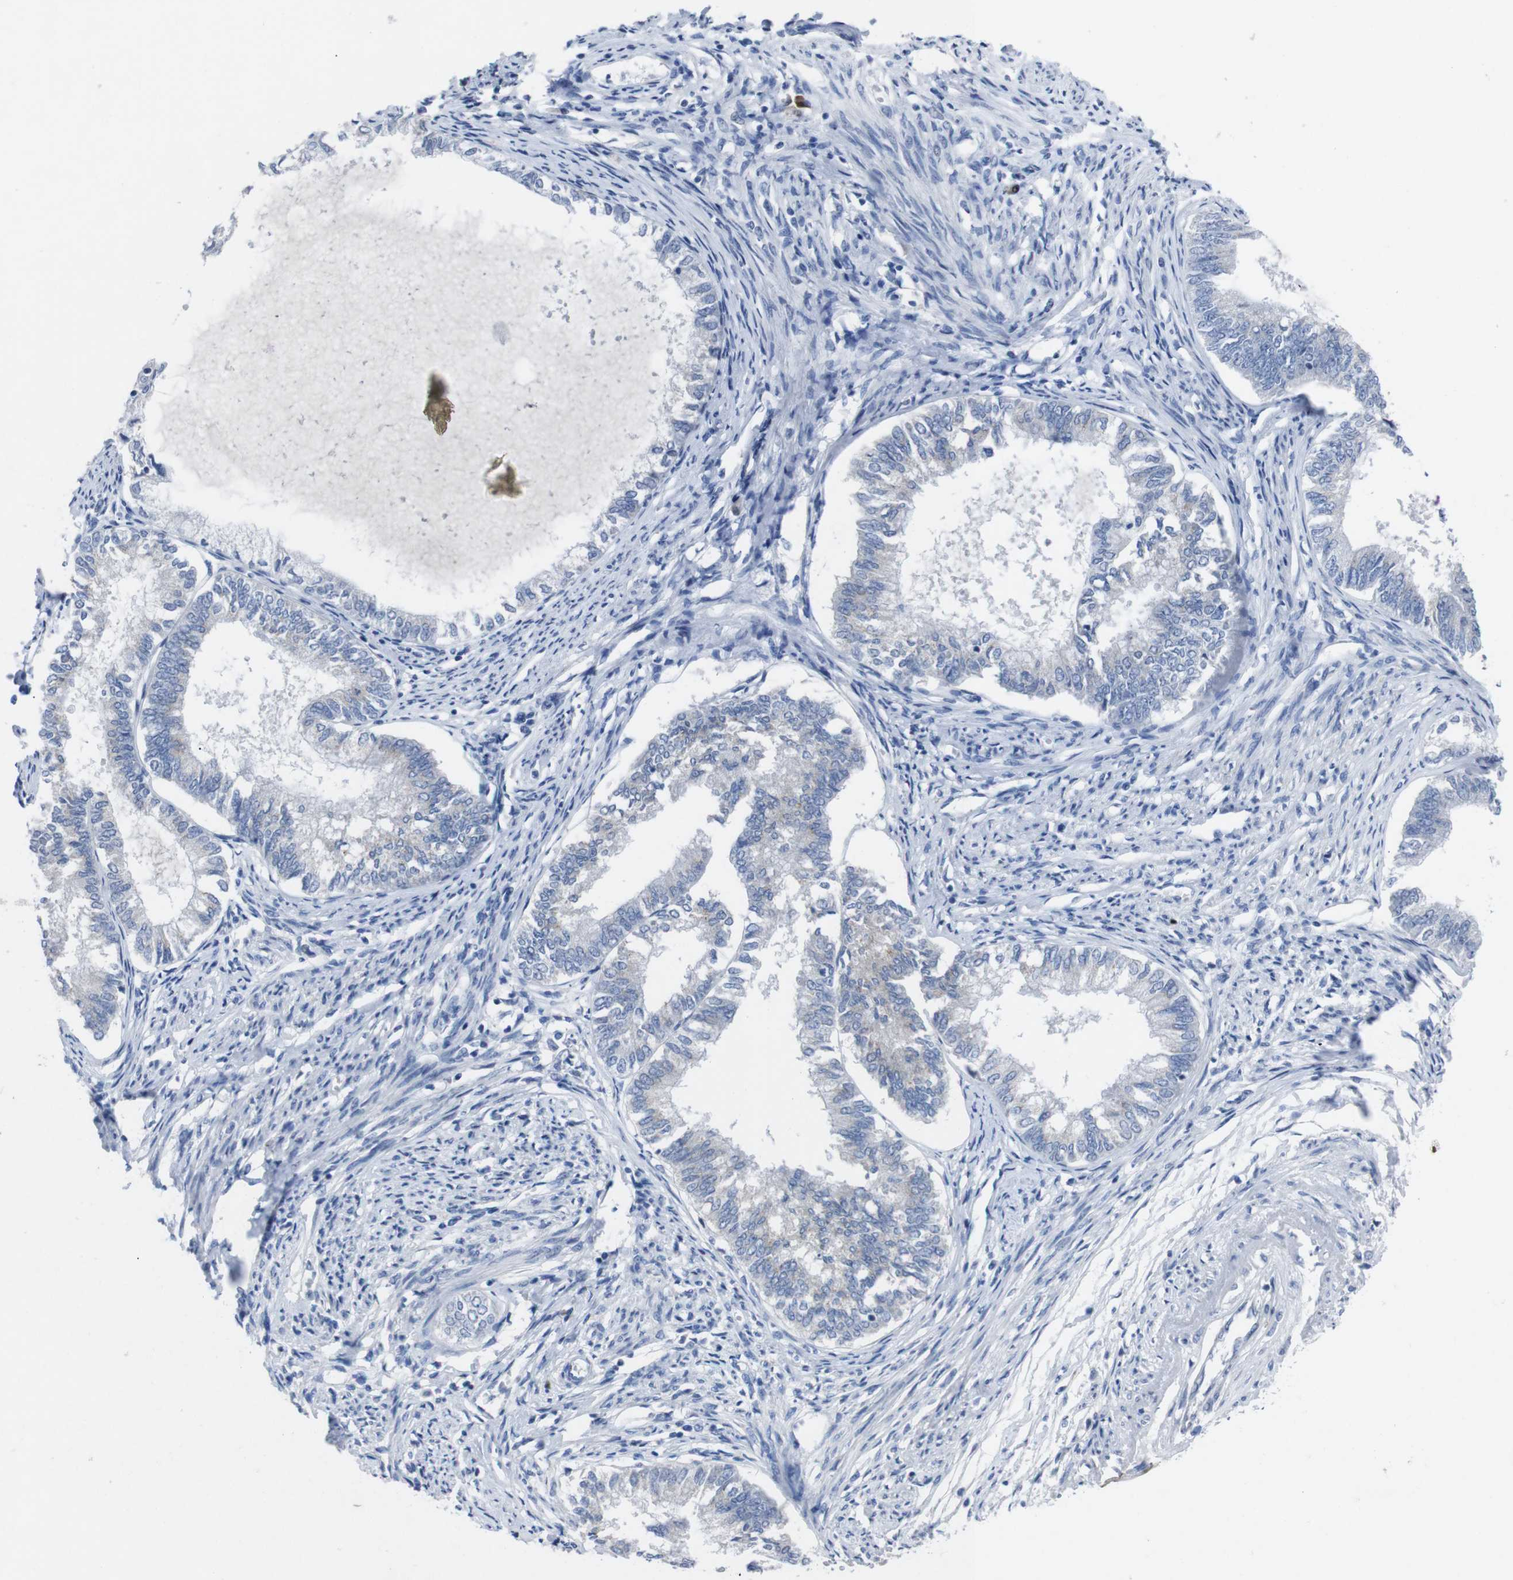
{"staining": {"intensity": "negative", "quantity": "none", "location": "none"}, "tissue": "endometrial cancer", "cell_type": "Tumor cells", "image_type": "cancer", "snomed": [{"axis": "morphology", "description": "Adenocarcinoma, NOS"}, {"axis": "topography", "description": "Endometrium"}], "caption": "A micrograph of adenocarcinoma (endometrial) stained for a protein displays no brown staining in tumor cells.", "gene": "IRF4", "patient": {"sex": "female", "age": 86}}